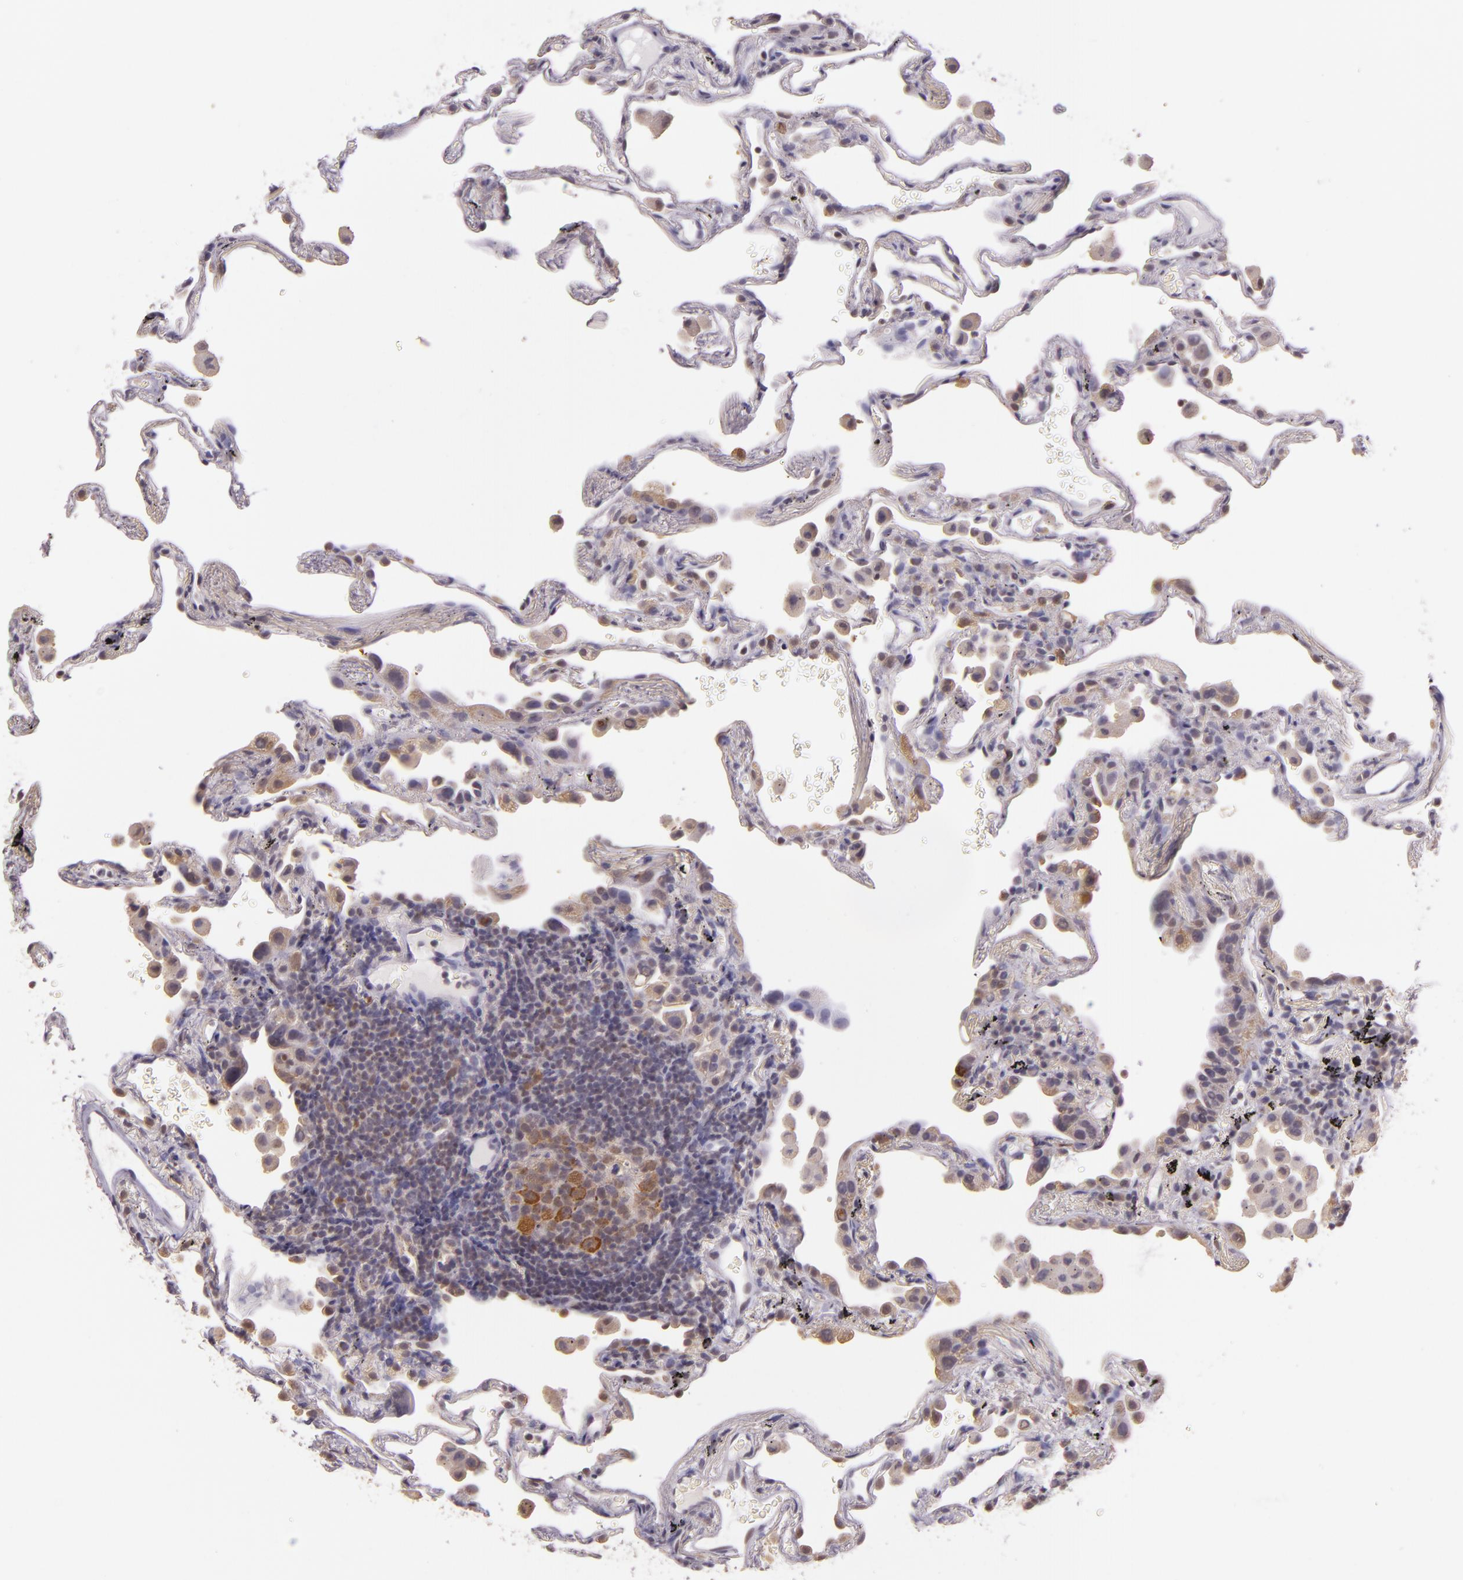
{"staining": {"intensity": "weak", "quantity": "<25%", "location": "nuclear"}, "tissue": "lung", "cell_type": "Alveolar cells", "image_type": "normal", "snomed": [{"axis": "morphology", "description": "Normal tissue, NOS"}, {"axis": "morphology", "description": "Inflammation, NOS"}, {"axis": "topography", "description": "Lung"}], "caption": "High power microscopy micrograph of an immunohistochemistry image of benign lung, revealing no significant expression in alveolar cells.", "gene": "HSPA8", "patient": {"sex": "male", "age": 69}}